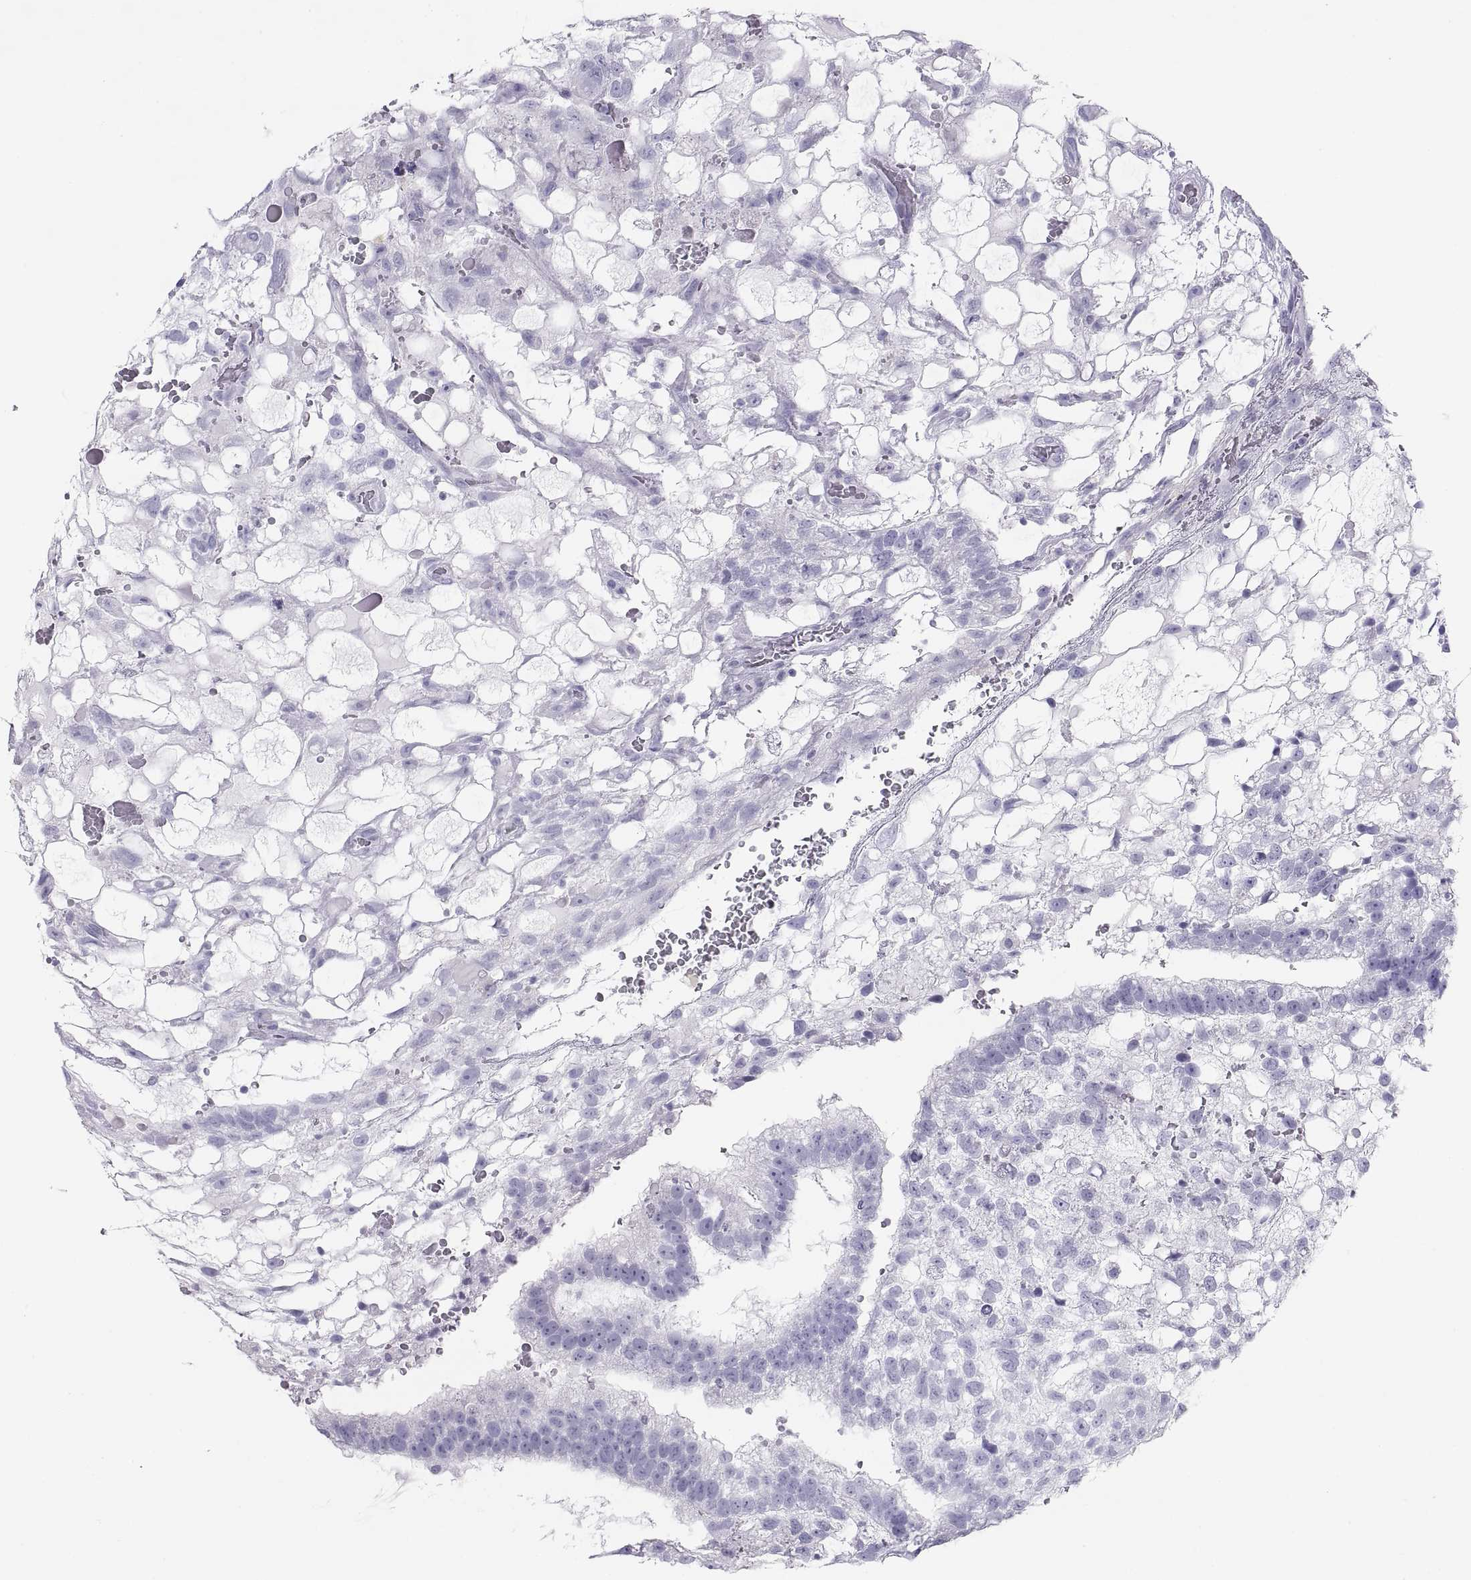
{"staining": {"intensity": "negative", "quantity": "none", "location": "none"}, "tissue": "testis cancer", "cell_type": "Tumor cells", "image_type": "cancer", "snomed": [{"axis": "morphology", "description": "Normal tissue, NOS"}, {"axis": "morphology", "description": "Carcinoma, Embryonal, NOS"}, {"axis": "topography", "description": "Testis"}, {"axis": "topography", "description": "Epididymis"}], "caption": "High power microscopy histopathology image of an IHC photomicrograph of testis cancer, revealing no significant staining in tumor cells.", "gene": "SEMG1", "patient": {"sex": "male", "age": 32}}